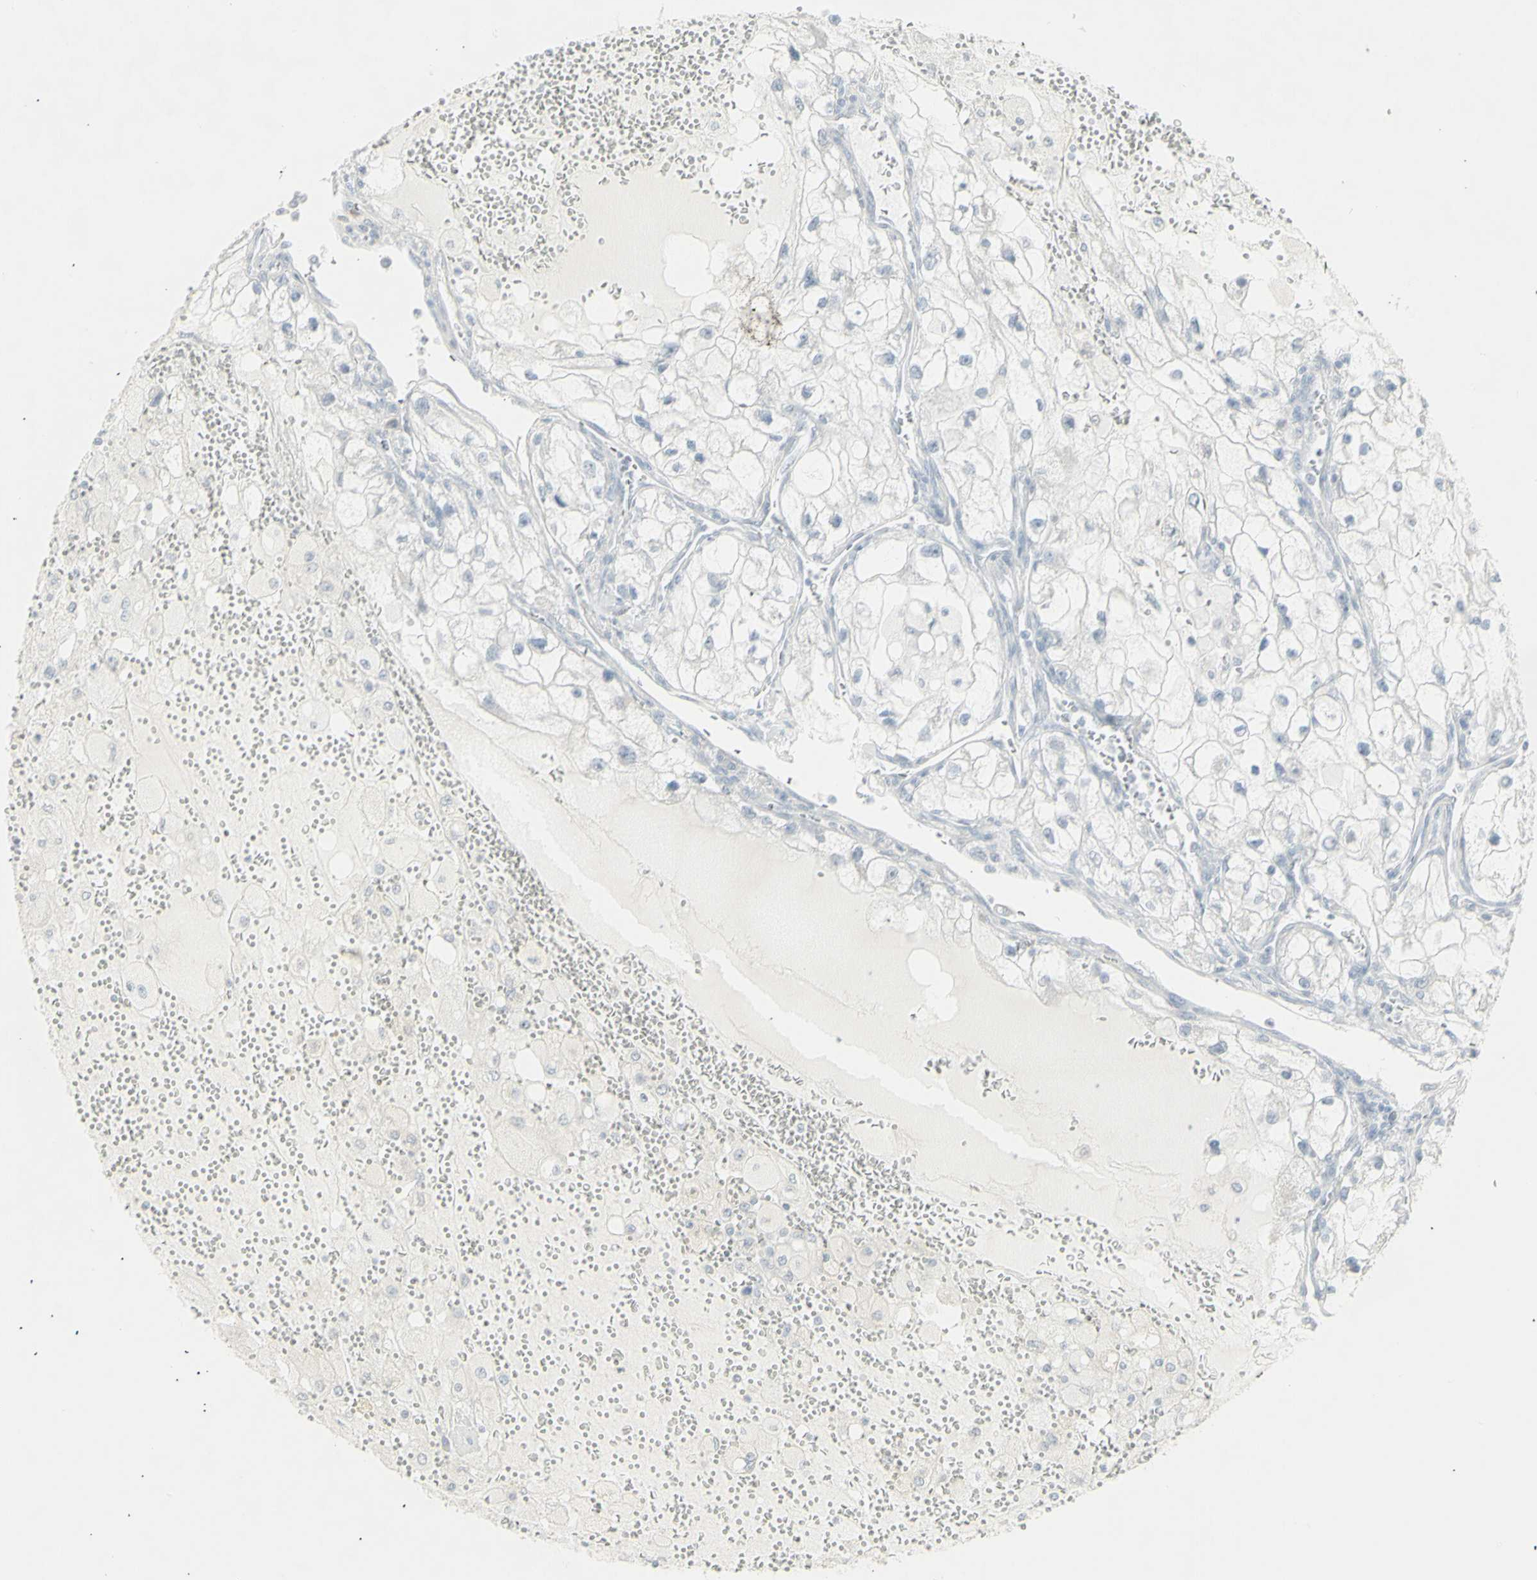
{"staining": {"intensity": "negative", "quantity": "none", "location": "none"}, "tissue": "renal cancer", "cell_type": "Tumor cells", "image_type": "cancer", "snomed": [{"axis": "morphology", "description": "Adenocarcinoma, NOS"}, {"axis": "topography", "description": "Kidney"}], "caption": "This micrograph is of renal adenocarcinoma stained with immunohistochemistry to label a protein in brown with the nuclei are counter-stained blue. There is no expression in tumor cells.", "gene": "YBX2", "patient": {"sex": "female", "age": 70}}